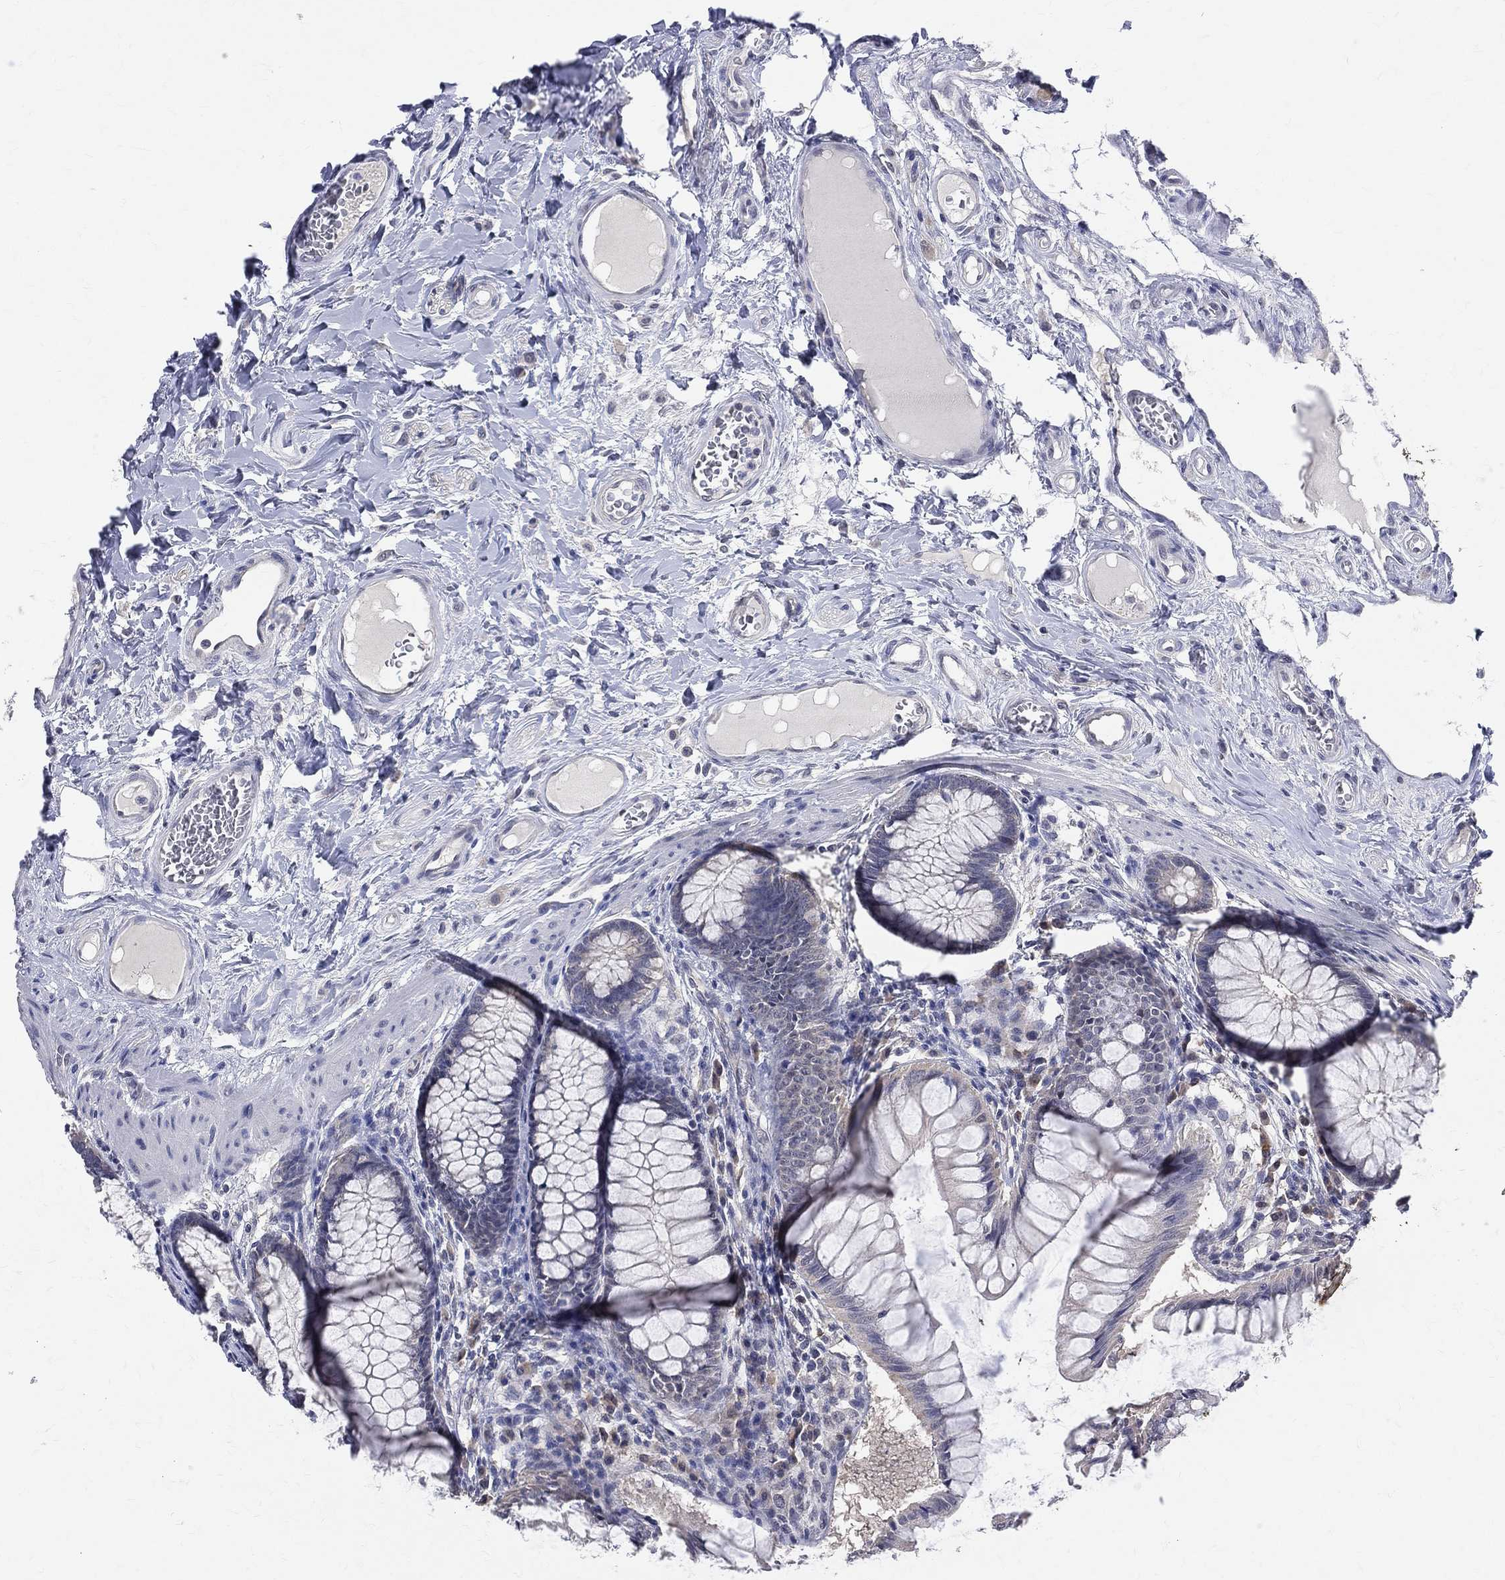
{"staining": {"intensity": "negative", "quantity": "none", "location": "none"}, "tissue": "colon", "cell_type": "Endothelial cells", "image_type": "normal", "snomed": [{"axis": "morphology", "description": "Normal tissue, NOS"}, {"axis": "topography", "description": "Colon"}], "caption": "Protein analysis of benign colon exhibits no significant staining in endothelial cells. (IHC, brightfield microscopy, high magnification).", "gene": "DLG4", "patient": {"sex": "female", "age": 65}}